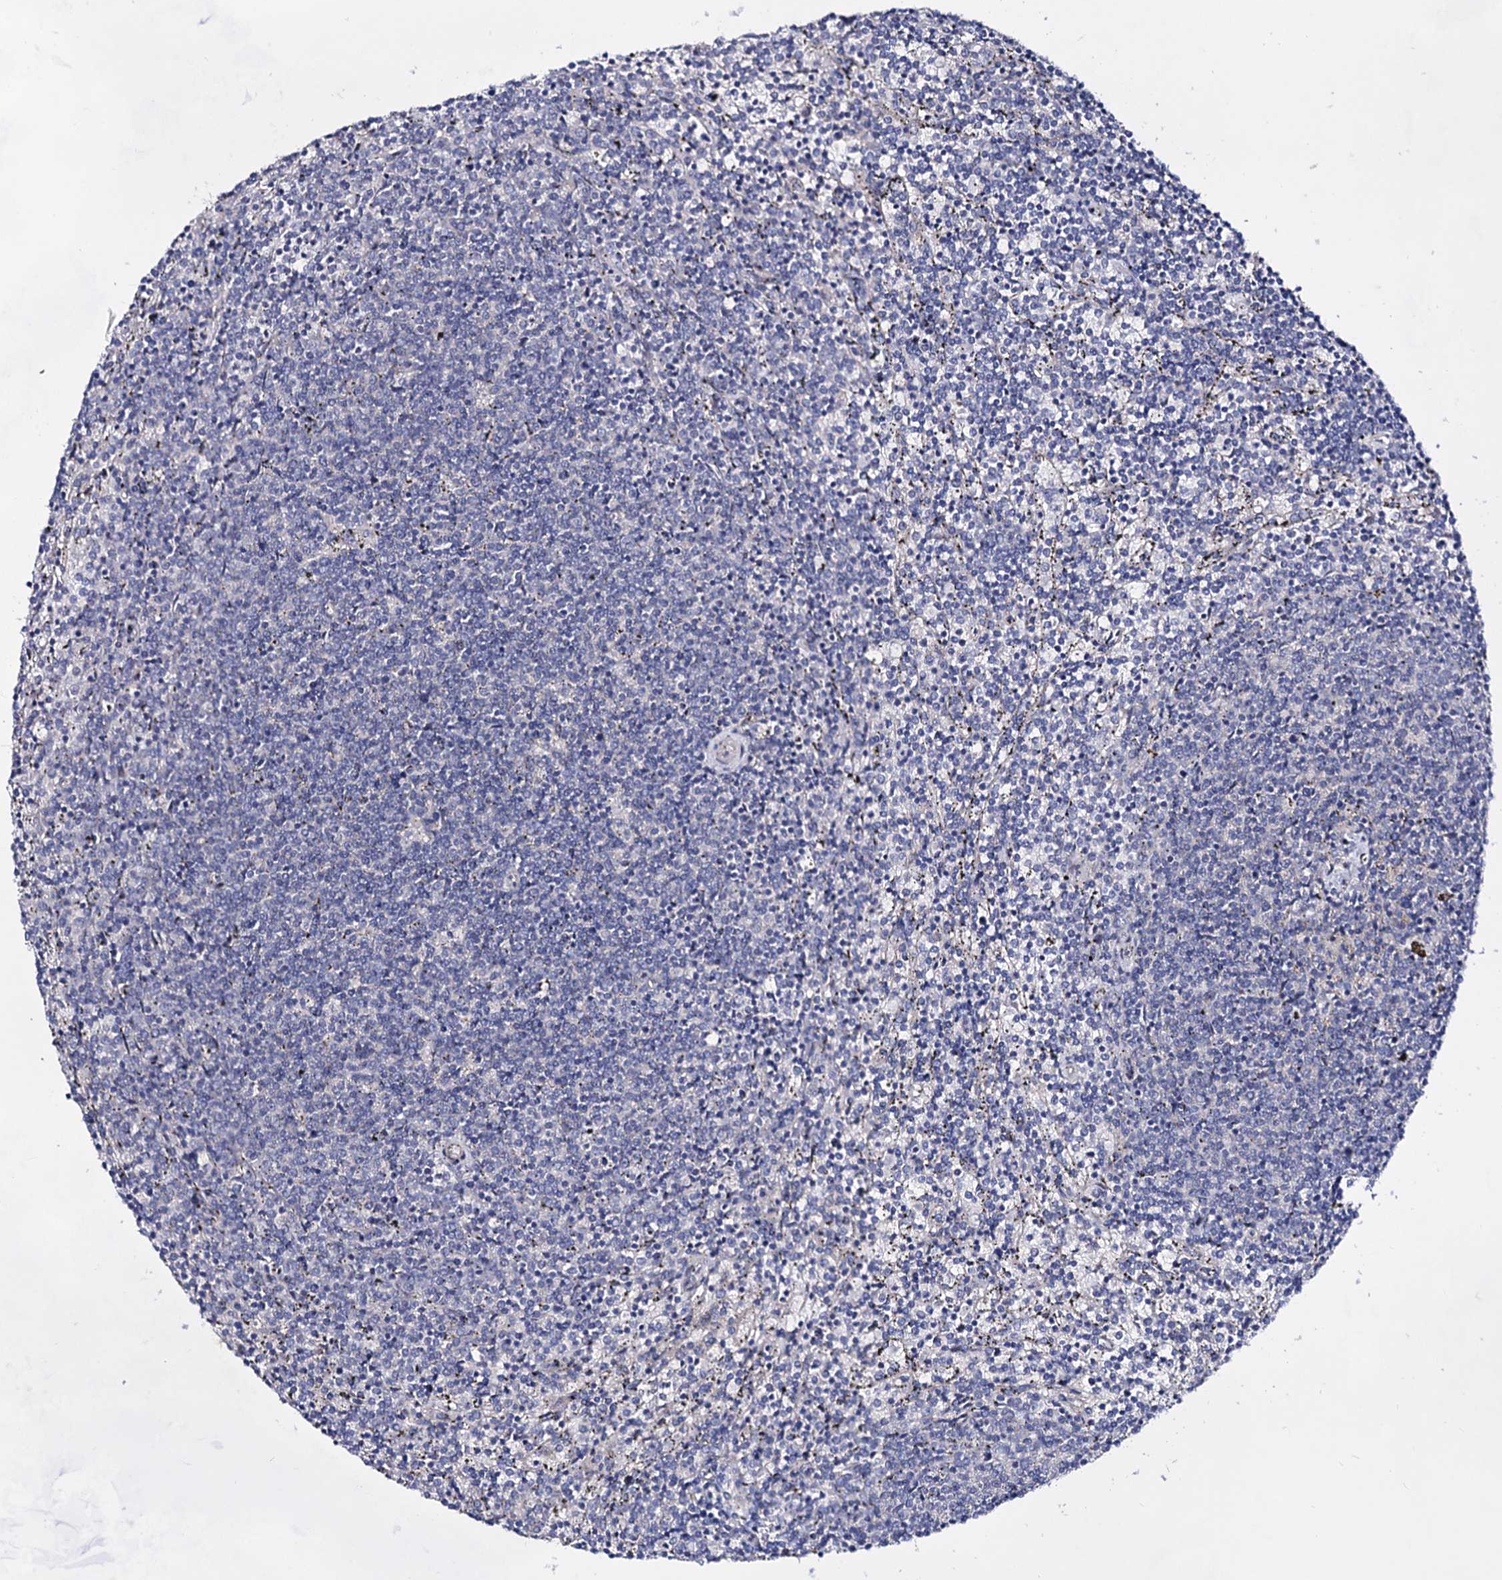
{"staining": {"intensity": "negative", "quantity": "none", "location": "none"}, "tissue": "lymphoma", "cell_type": "Tumor cells", "image_type": "cancer", "snomed": [{"axis": "morphology", "description": "Malignant lymphoma, non-Hodgkin's type, Low grade"}, {"axis": "topography", "description": "Spleen"}], "caption": "Immunohistochemistry of human malignant lymphoma, non-Hodgkin's type (low-grade) exhibits no staining in tumor cells. Nuclei are stained in blue.", "gene": "PLIN1", "patient": {"sex": "female", "age": 50}}